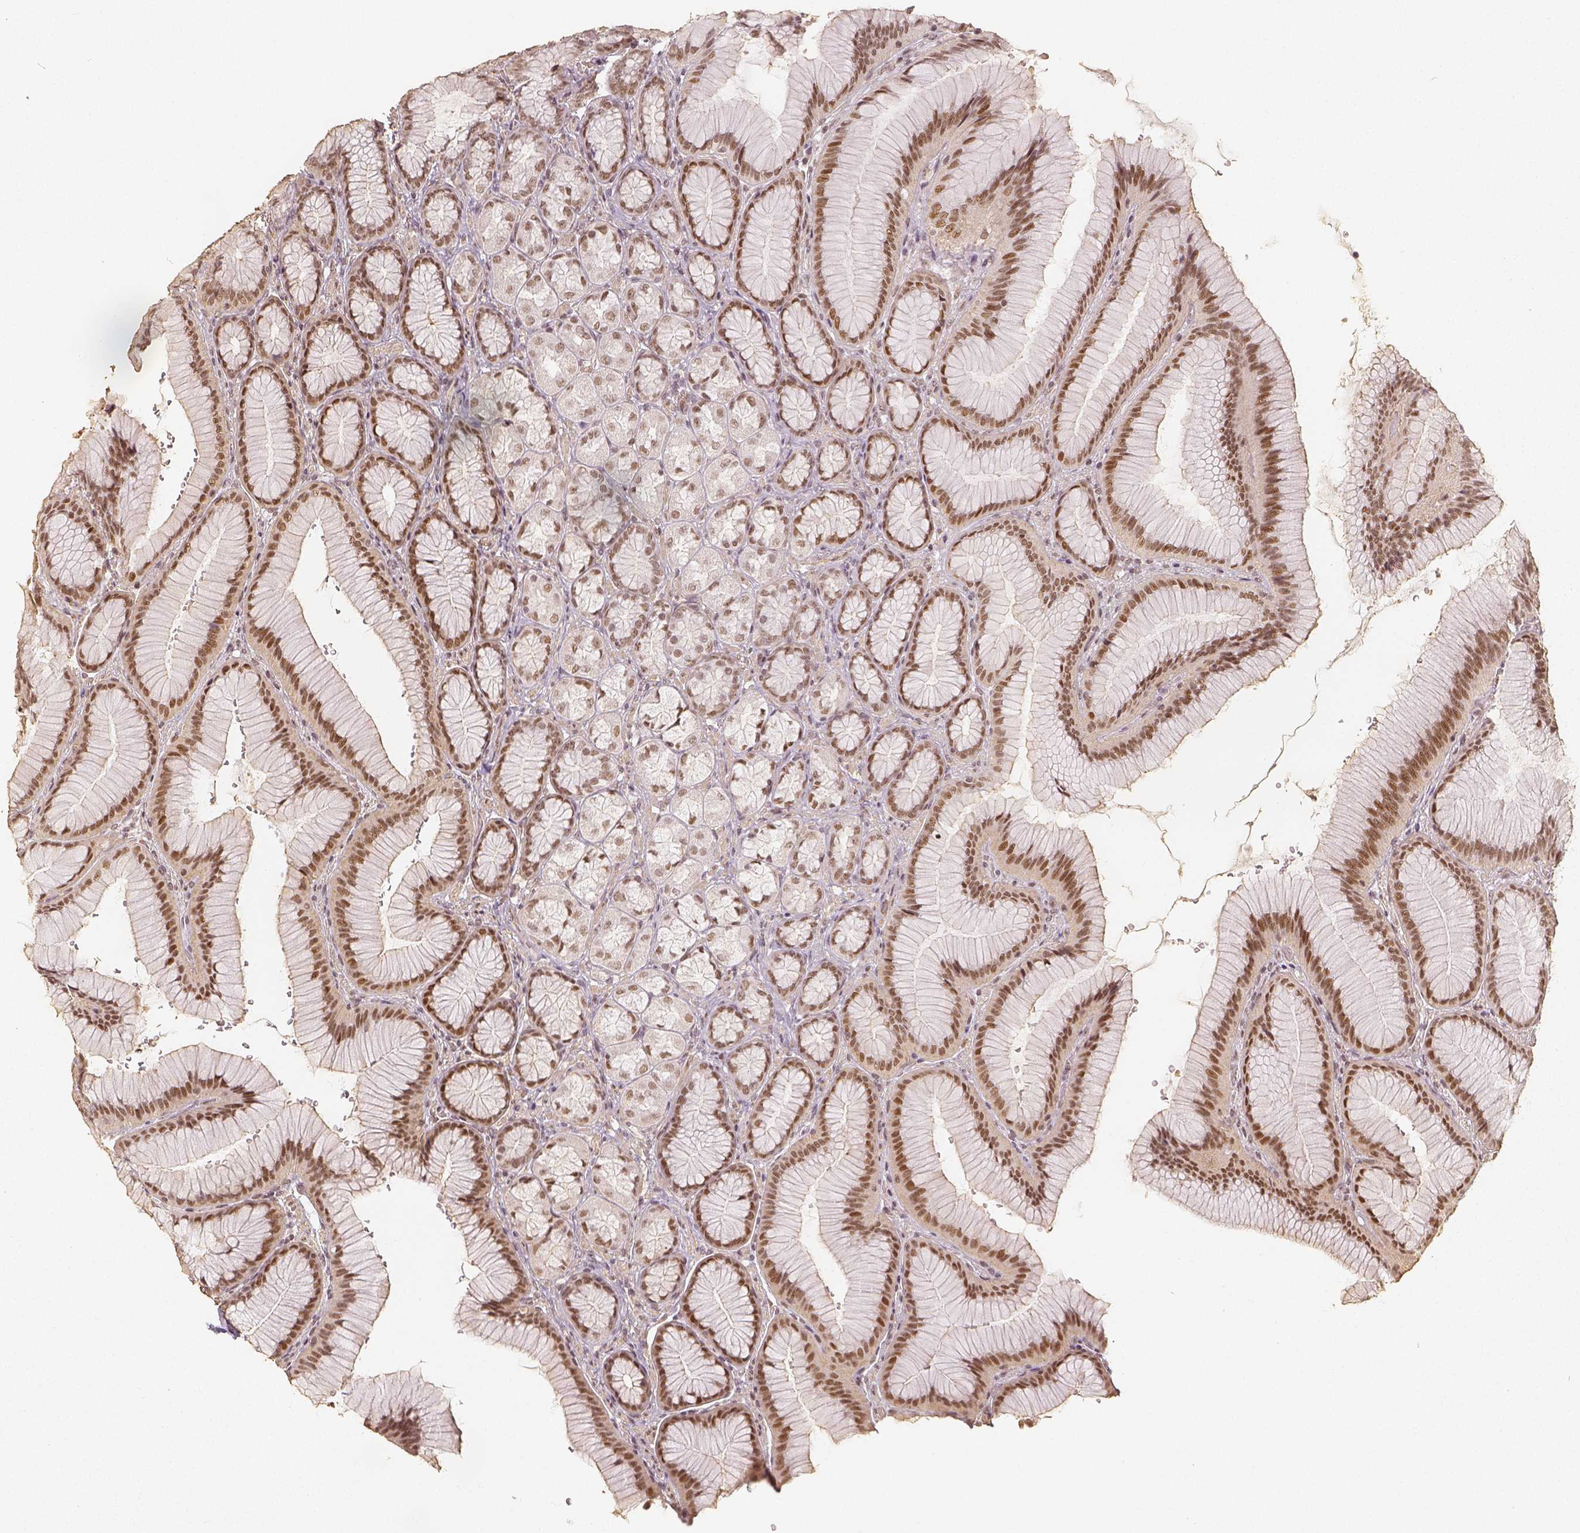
{"staining": {"intensity": "moderate", "quantity": ">75%", "location": "nuclear"}, "tissue": "stomach", "cell_type": "Glandular cells", "image_type": "normal", "snomed": [{"axis": "morphology", "description": "Normal tissue, NOS"}, {"axis": "morphology", "description": "Adenocarcinoma, NOS"}, {"axis": "morphology", "description": "Adenocarcinoma, High grade"}, {"axis": "topography", "description": "Stomach, upper"}, {"axis": "topography", "description": "Stomach"}], "caption": "Human stomach stained with a brown dye exhibits moderate nuclear positive staining in approximately >75% of glandular cells.", "gene": "HDAC1", "patient": {"sex": "female", "age": 65}}